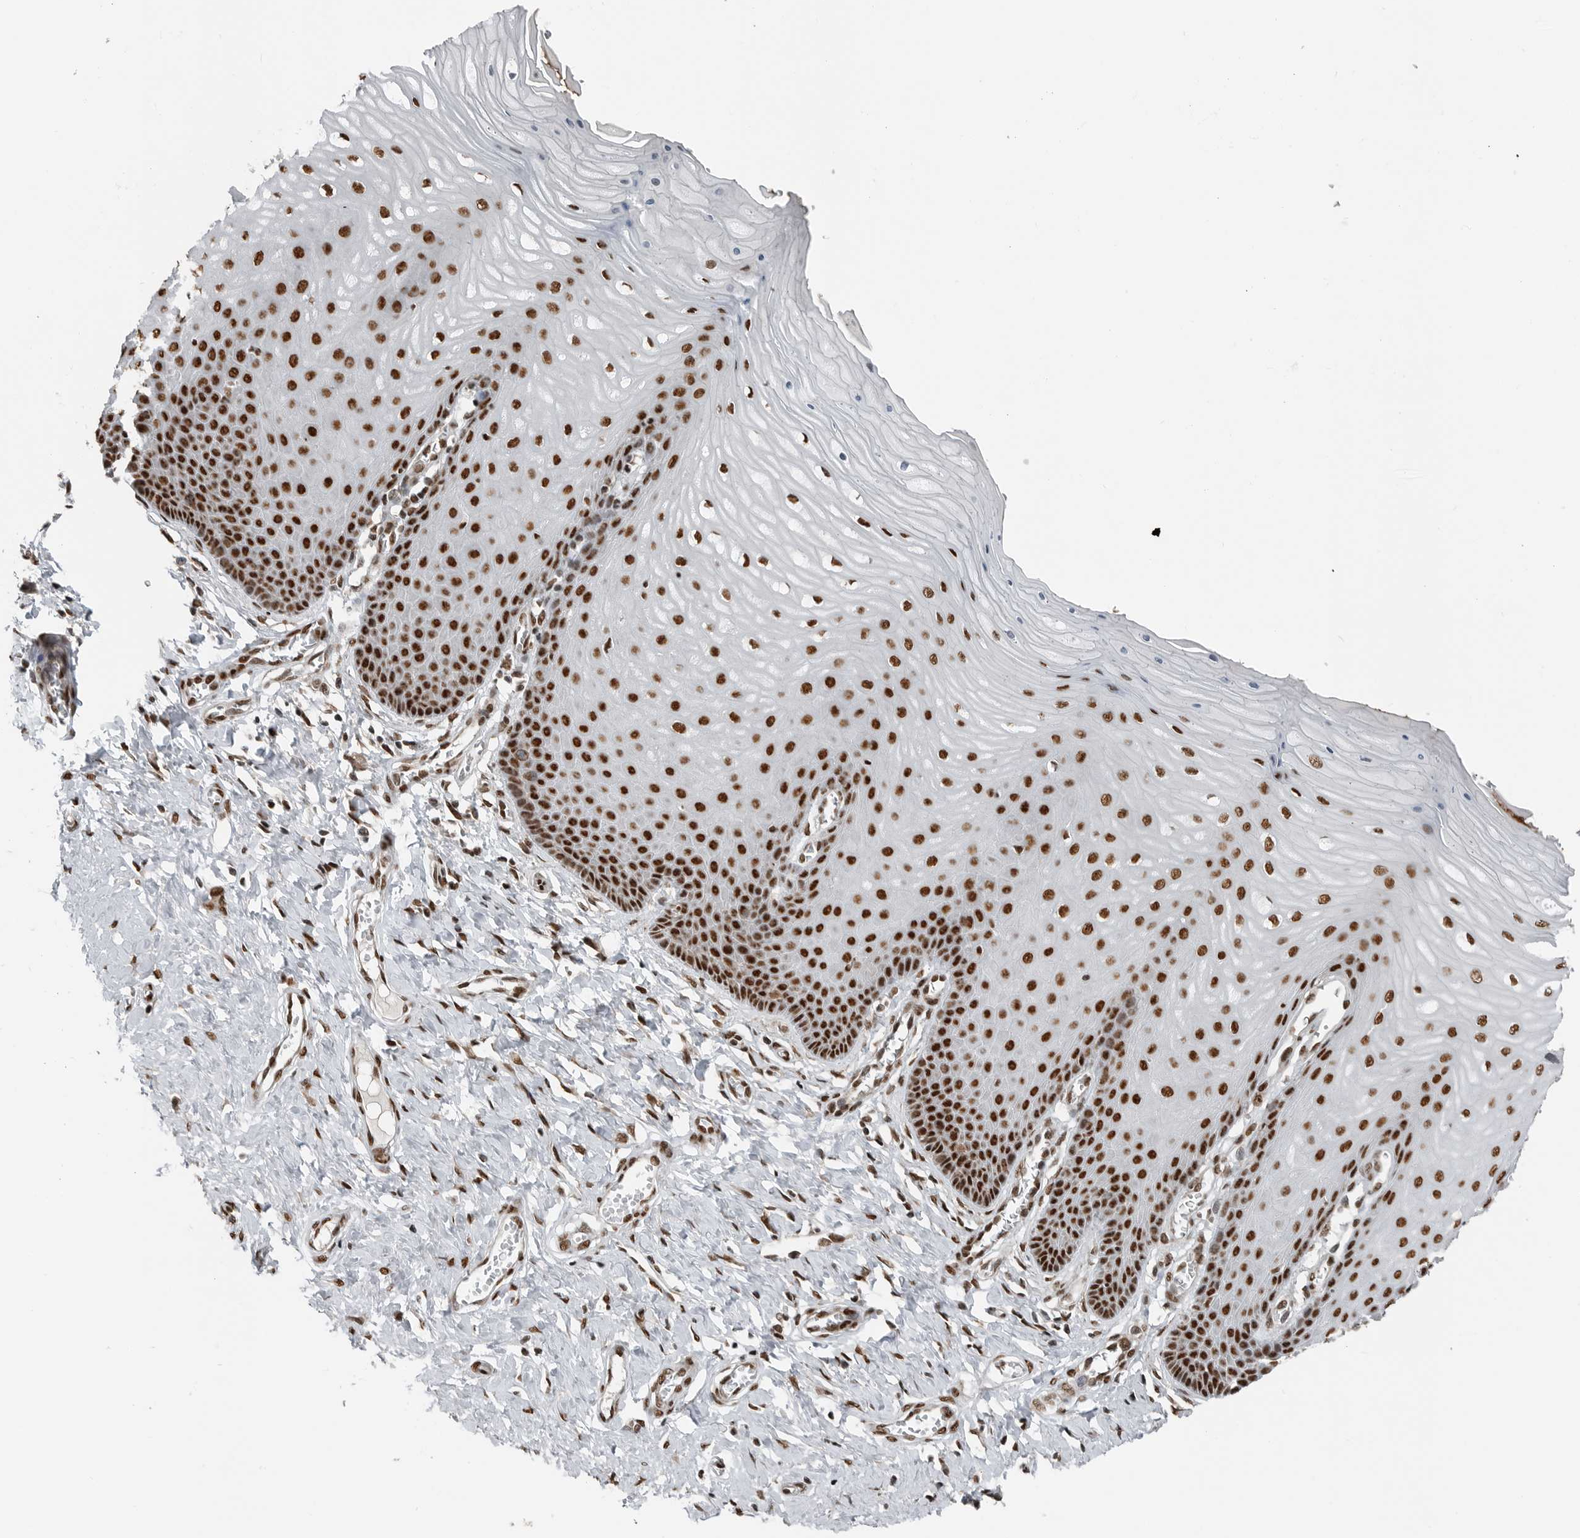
{"staining": {"intensity": "strong", "quantity": ">75%", "location": "nuclear"}, "tissue": "cervix", "cell_type": "Squamous epithelial cells", "image_type": "normal", "snomed": [{"axis": "morphology", "description": "Normal tissue, NOS"}, {"axis": "topography", "description": "Cervix"}], "caption": "DAB (3,3'-diaminobenzidine) immunohistochemical staining of unremarkable cervix shows strong nuclear protein staining in about >75% of squamous epithelial cells. (Brightfield microscopy of DAB IHC at high magnification).", "gene": "BLZF1", "patient": {"sex": "female", "age": 55}}